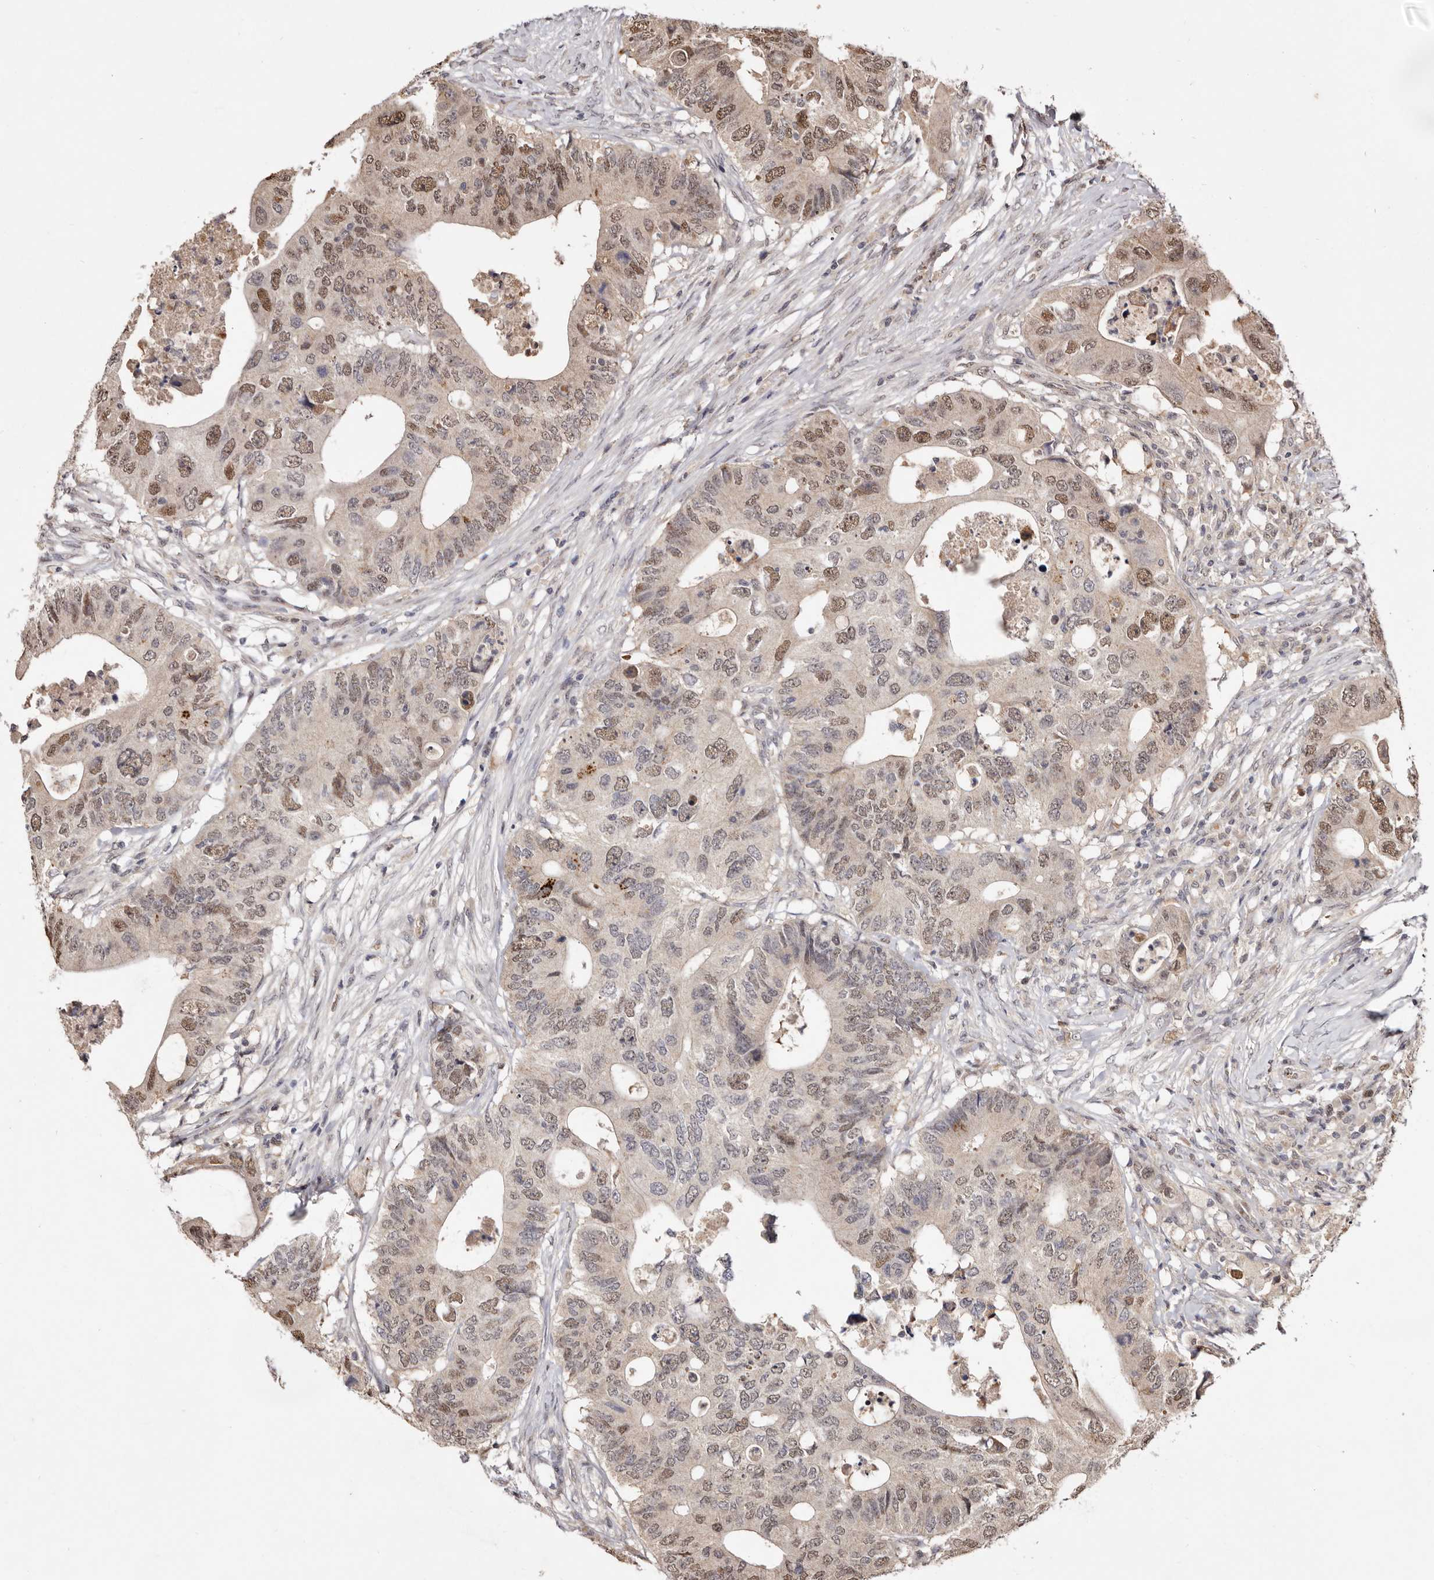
{"staining": {"intensity": "moderate", "quantity": ">75%", "location": "nuclear"}, "tissue": "colorectal cancer", "cell_type": "Tumor cells", "image_type": "cancer", "snomed": [{"axis": "morphology", "description": "Adenocarcinoma, NOS"}, {"axis": "topography", "description": "Colon"}], "caption": "Human adenocarcinoma (colorectal) stained with a protein marker demonstrates moderate staining in tumor cells.", "gene": "NOTCH1", "patient": {"sex": "male", "age": 71}}